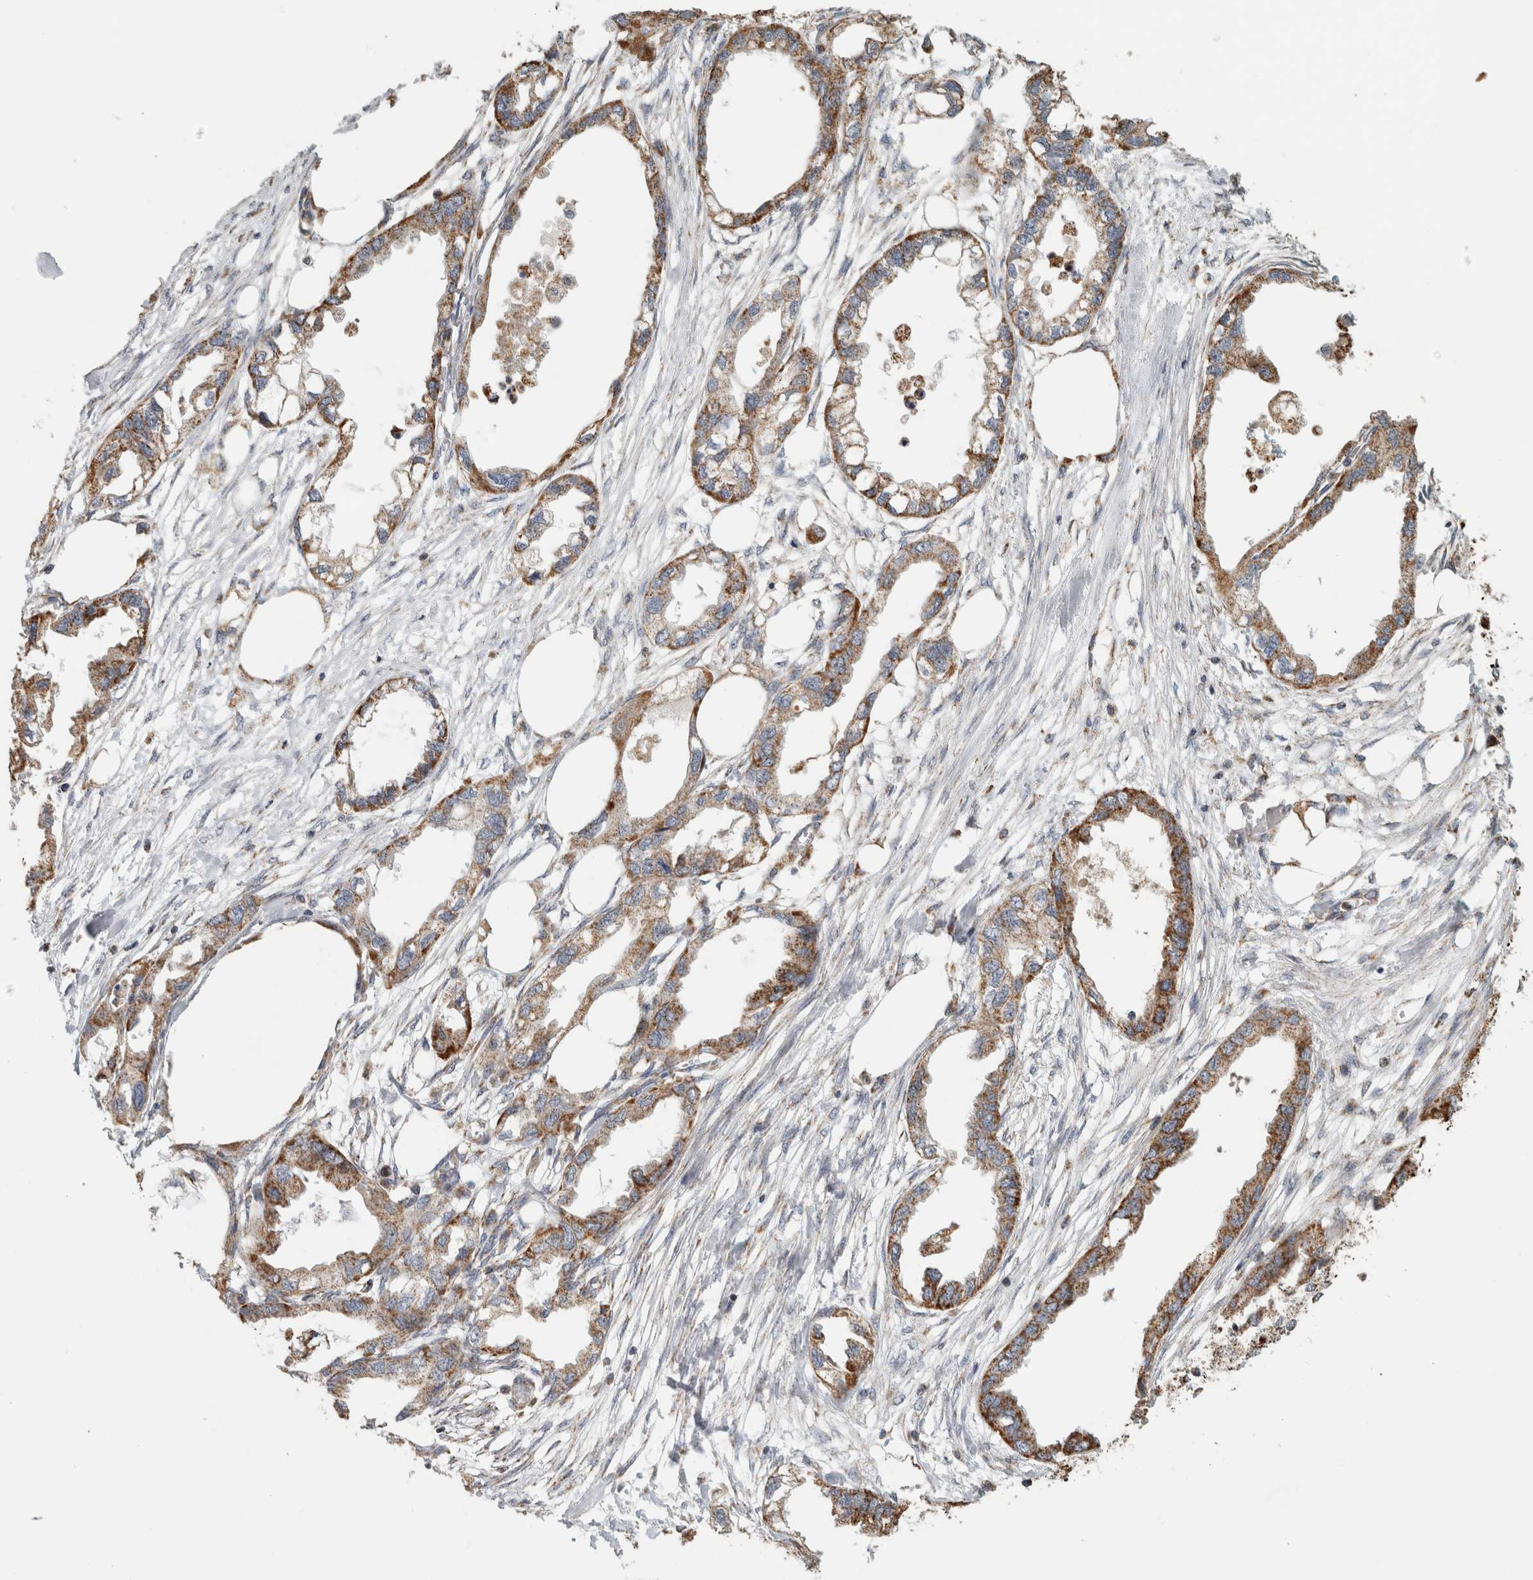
{"staining": {"intensity": "moderate", "quantity": ">75%", "location": "cytoplasmic/membranous"}, "tissue": "endometrial cancer", "cell_type": "Tumor cells", "image_type": "cancer", "snomed": [{"axis": "morphology", "description": "Adenocarcinoma, NOS"}, {"axis": "morphology", "description": "Adenocarcinoma, metastatic, NOS"}, {"axis": "topography", "description": "Adipose tissue"}, {"axis": "topography", "description": "Endometrium"}], "caption": "About >75% of tumor cells in endometrial cancer (adenocarcinoma) demonstrate moderate cytoplasmic/membranous protein staining as visualized by brown immunohistochemical staining.", "gene": "ST8SIA1", "patient": {"sex": "female", "age": 67}}